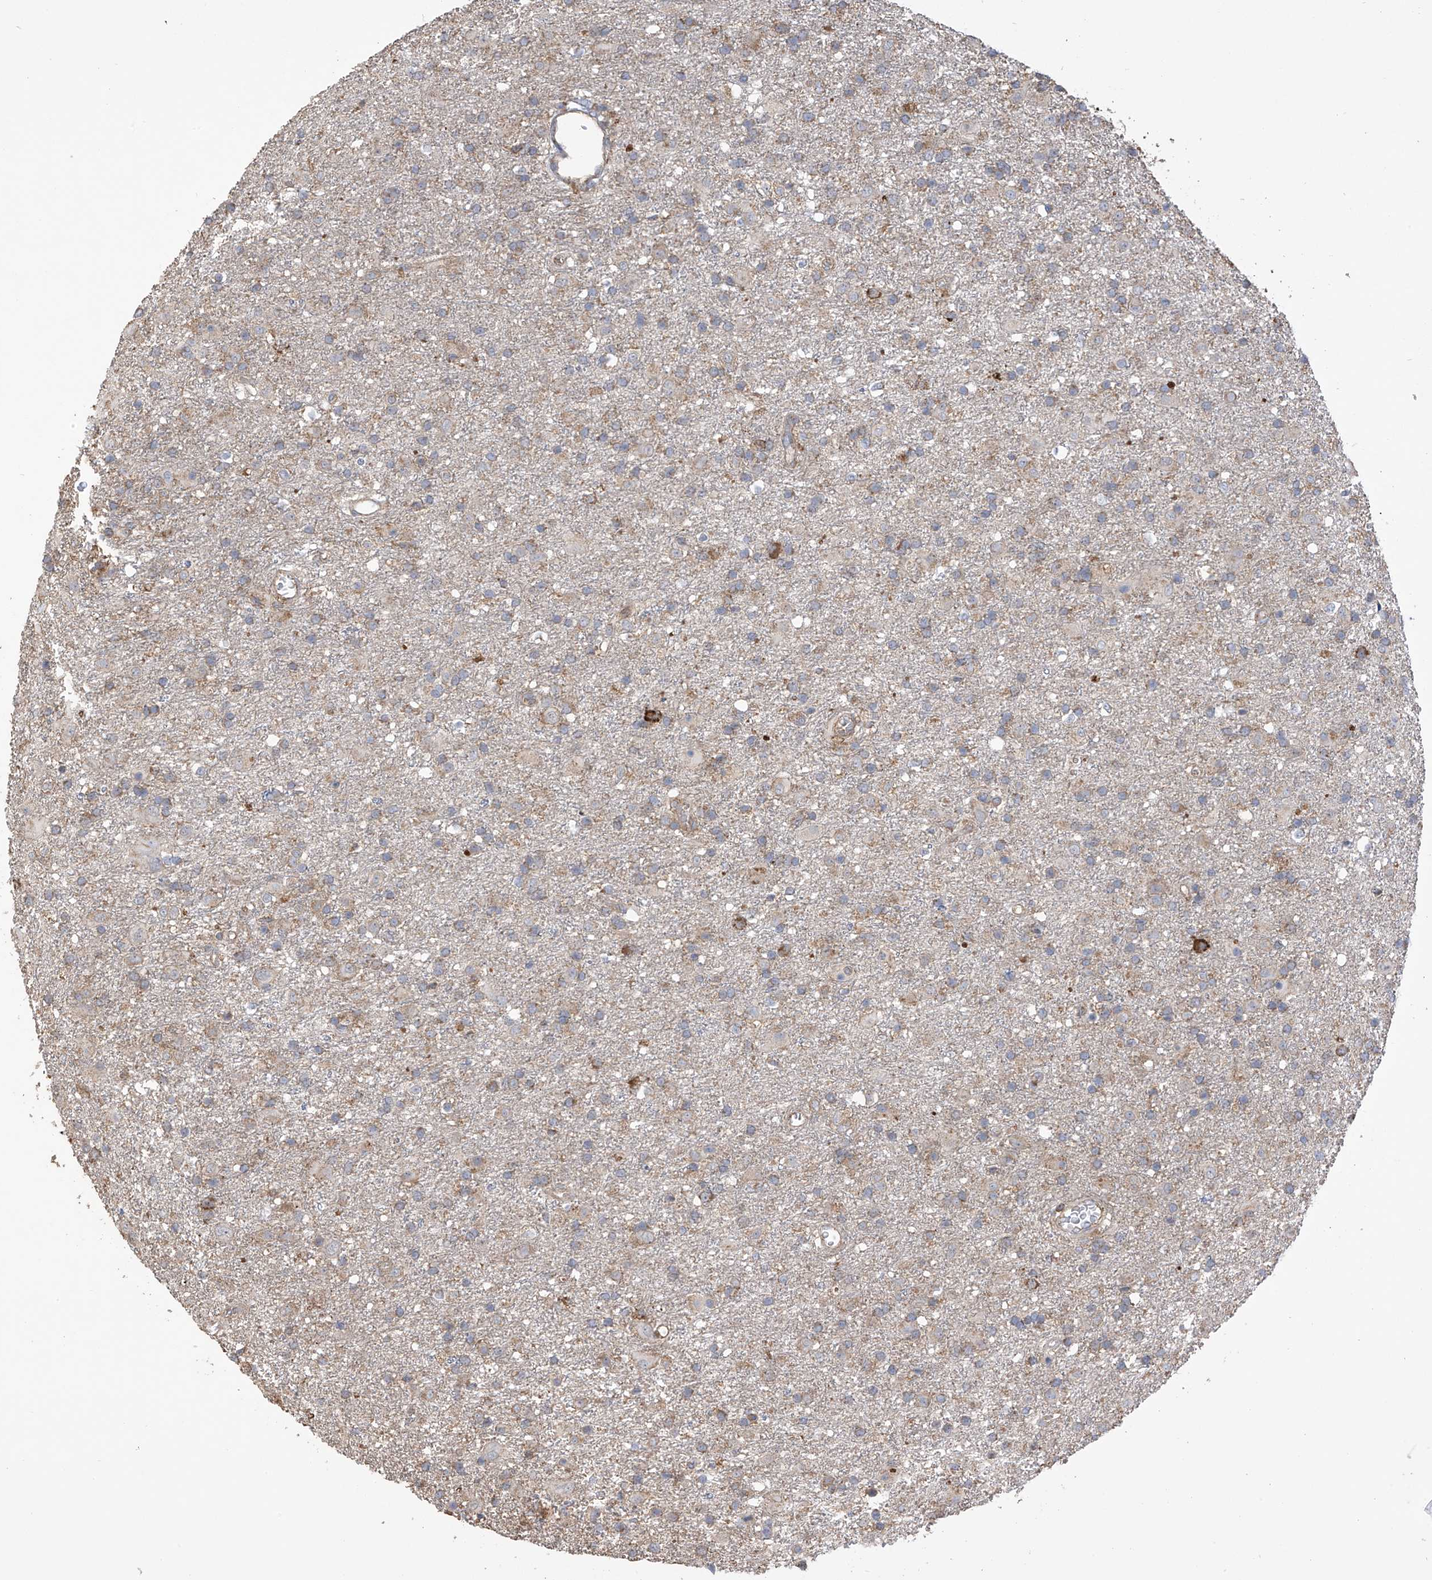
{"staining": {"intensity": "weak", "quantity": "25%-75%", "location": "cytoplasmic/membranous"}, "tissue": "glioma", "cell_type": "Tumor cells", "image_type": "cancer", "snomed": [{"axis": "morphology", "description": "Glioma, malignant, Low grade"}, {"axis": "topography", "description": "Brain"}], "caption": "This is a photomicrograph of immunohistochemistry staining of glioma, which shows weak expression in the cytoplasmic/membranous of tumor cells.", "gene": "COX10", "patient": {"sex": "male", "age": 65}}